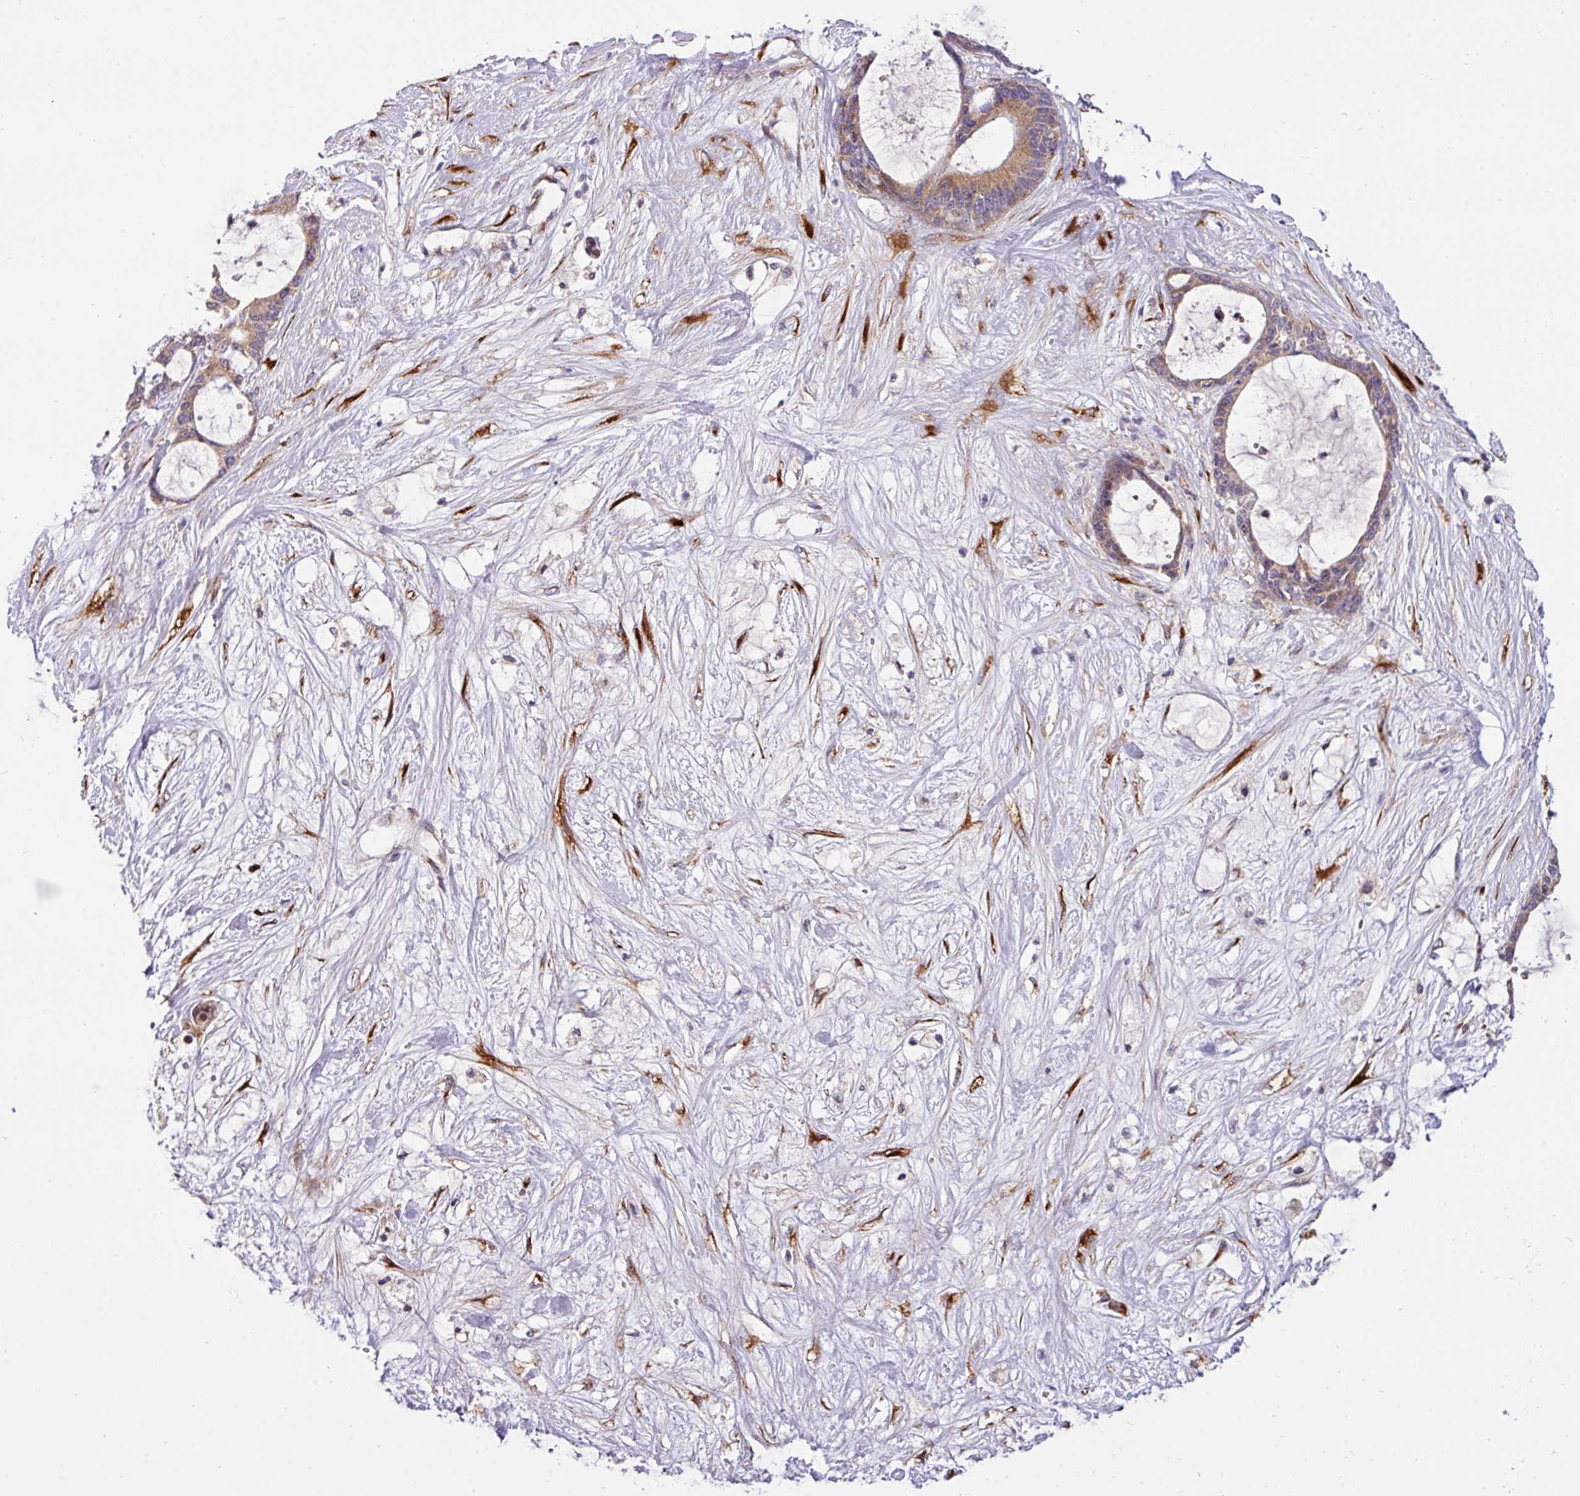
{"staining": {"intensity": "moderate", "quantity": "25%-75%", "location": "cytoplasmic/membranous"}, "tissue": "liver cancer", "cell_type": "Tumor cells", "image_type": "cancer", "snomed": [{"axis": "morphology", "description": "Normal tissue, NOS"}, {"axis": "morphology", "description": "Cholangiocarcinoma"}, {"axis": "topography", "description": "Liver"}, {"axis": "topography", "description": "Peripheral nerve tissue"}], "caption": "Tumor cells show moderate cytoplasmic/membranous expression in about 25%-75% of cells in liver cancer (cholangiocarcinoma).", "gene": "TM2D2", "patient": {"sex": "female", "age": 73}}